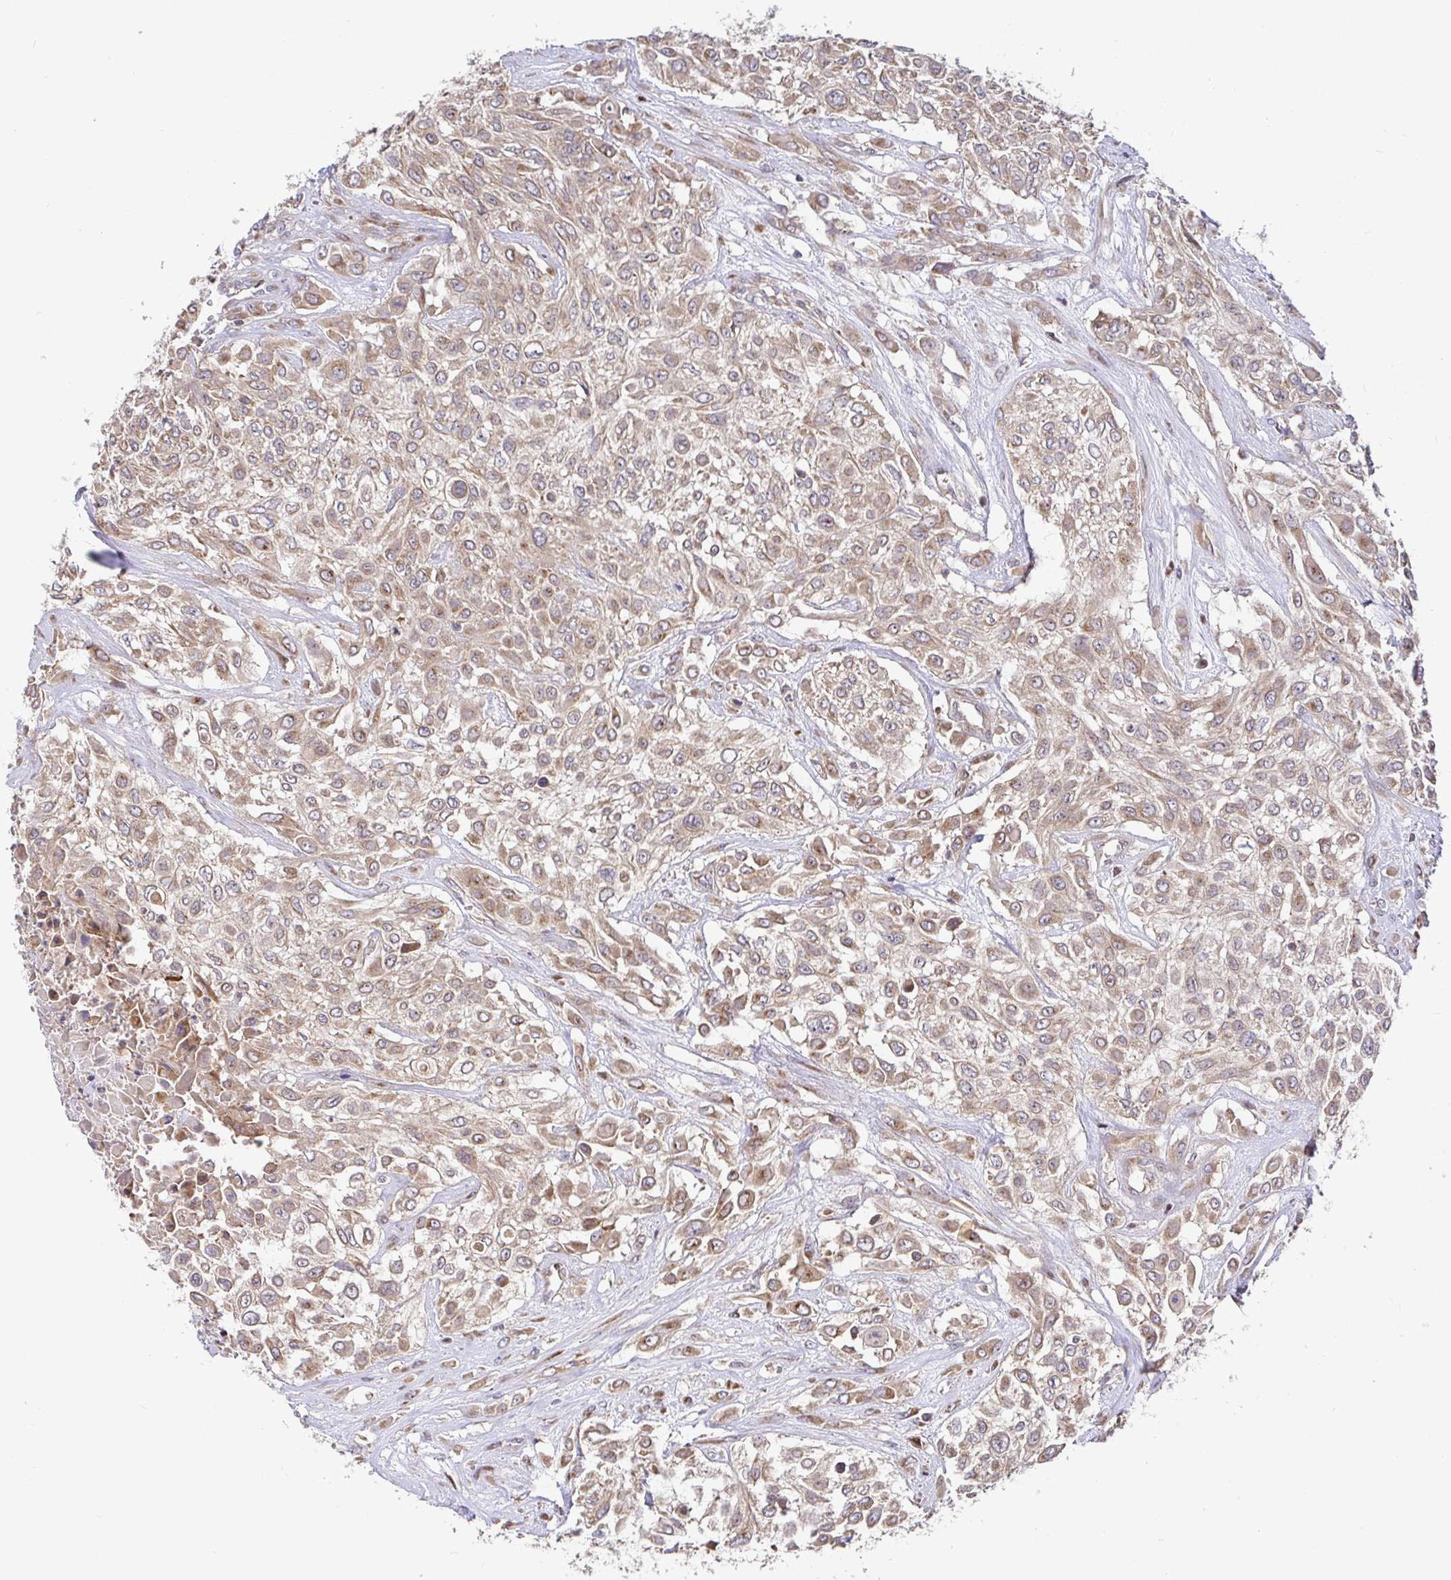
{"staining": {"intensity": "weak", "quantity": ">75%", "location": "cytoplasmic/membranous"}, "tissue": "urothelial cancer", "cell_type": "Tumor cells", "image_type": "cancer", "snomed": [{"axis": "morphology", "description": "Urothelial carcinoma, High grade"}, {"axis": "topography", "description": "Urinary bladder"}], "caption": "DAB immunohistochemical staining of urothelial cancer reveals weak cytoplasmic/membranous protein positivity in approximately >75% of tumor cells. The protein of interest is stained brown, and the nuclei are stained in blue (DAB IHC with brightfield microscopy, high magnification).", "gene": "ELP1", "patient": {"sex": "male", "age": 57}}